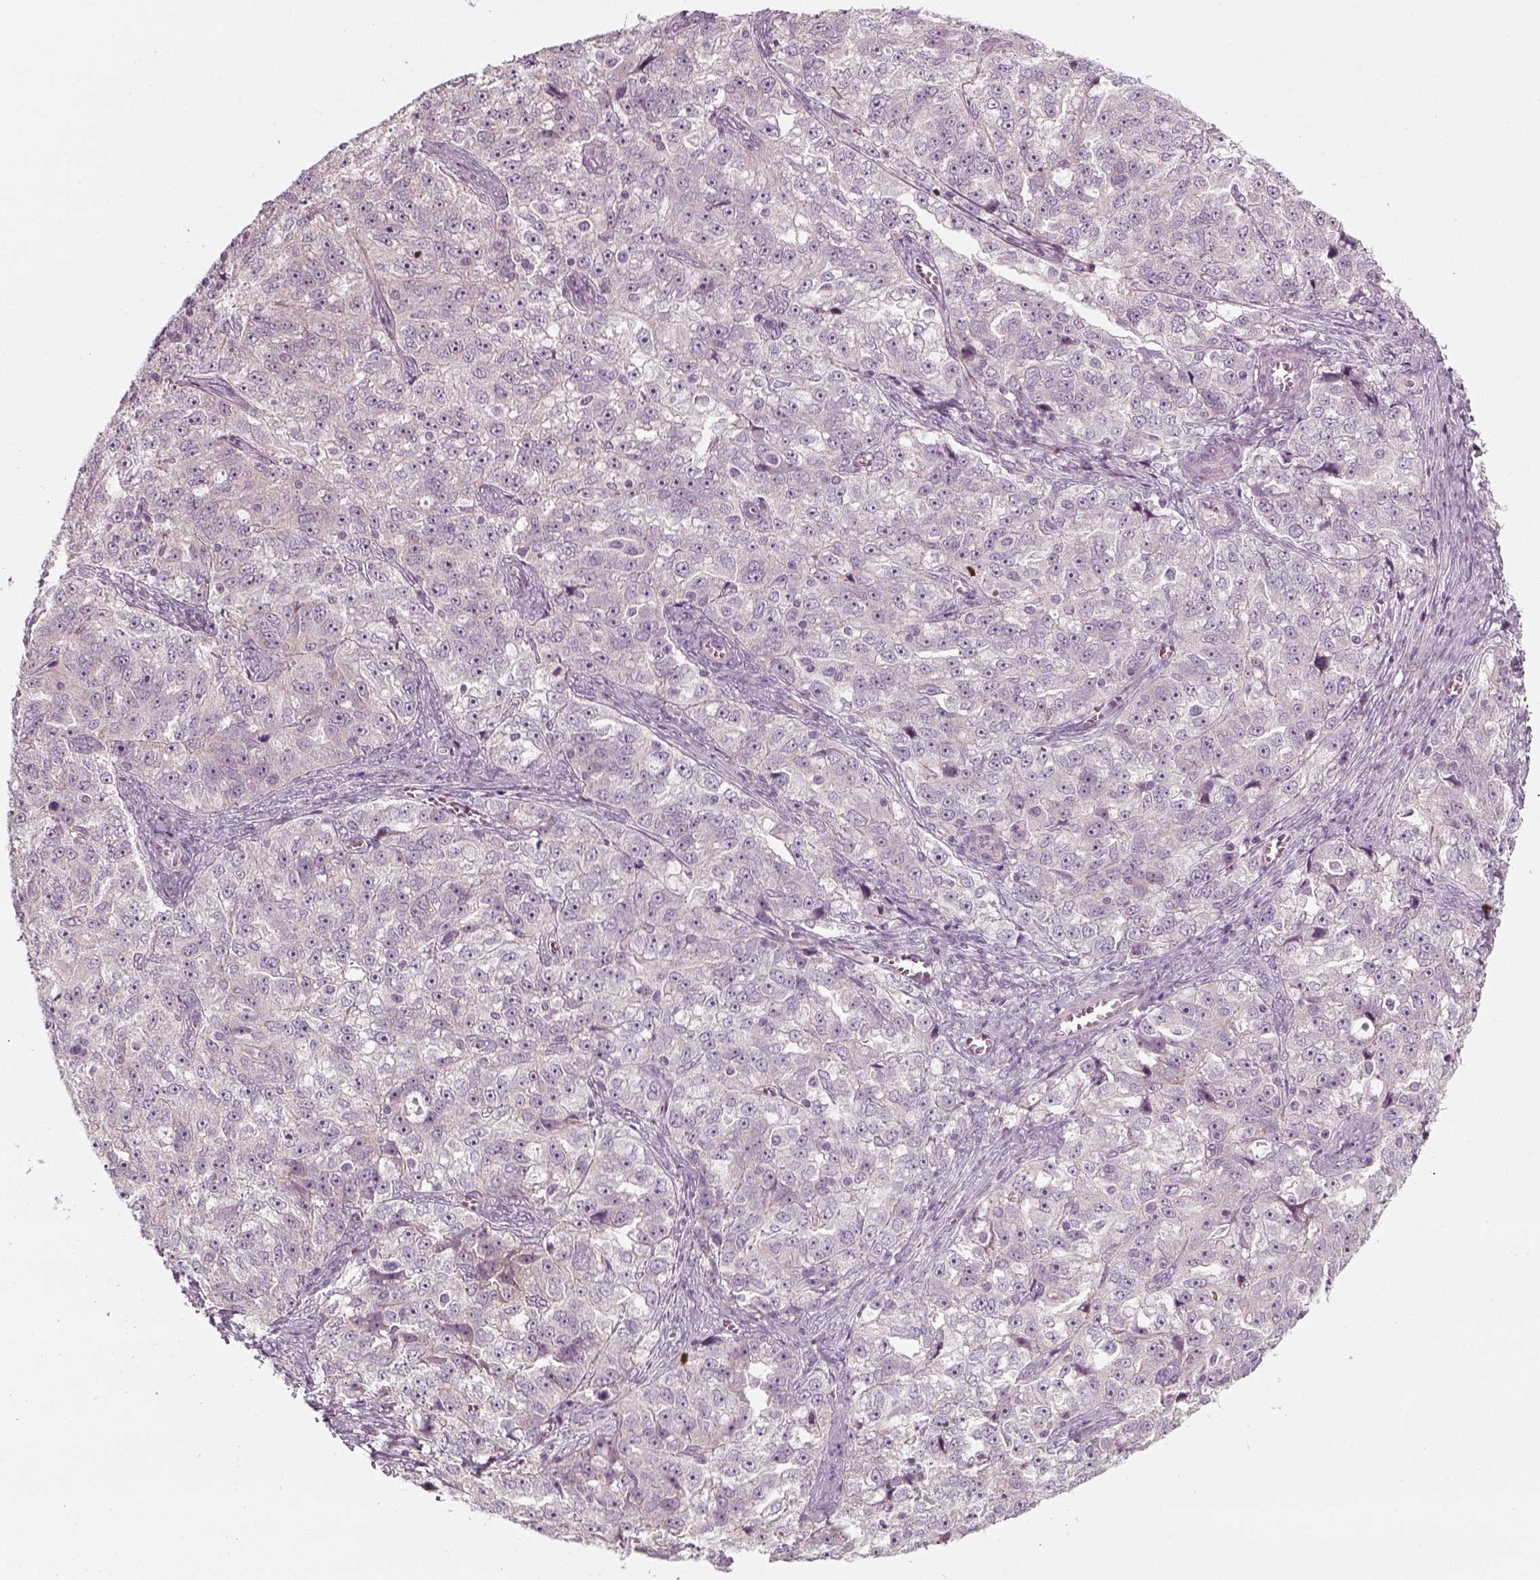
{"staining": {"intensity": "negative", "quantity": "none", "location": "none"}, "tissue": "ovarian cancer", "cell_type": "Tumor cells", "image_type": "cancer", "snomed": [{"axis": "morphology", "description": "Cystadenocarcinoma, serous, NOS"}, {"axis": "topography", "description": "Ovary"}], "caption": "Human ovarian cancer (serous cystadenocarcinoma) stained for a protein using immunohistochemistry demonstrates no positivity in tumor cells.", "gene": "PNMT", "patient": {"sex": "female", "age": 51}}